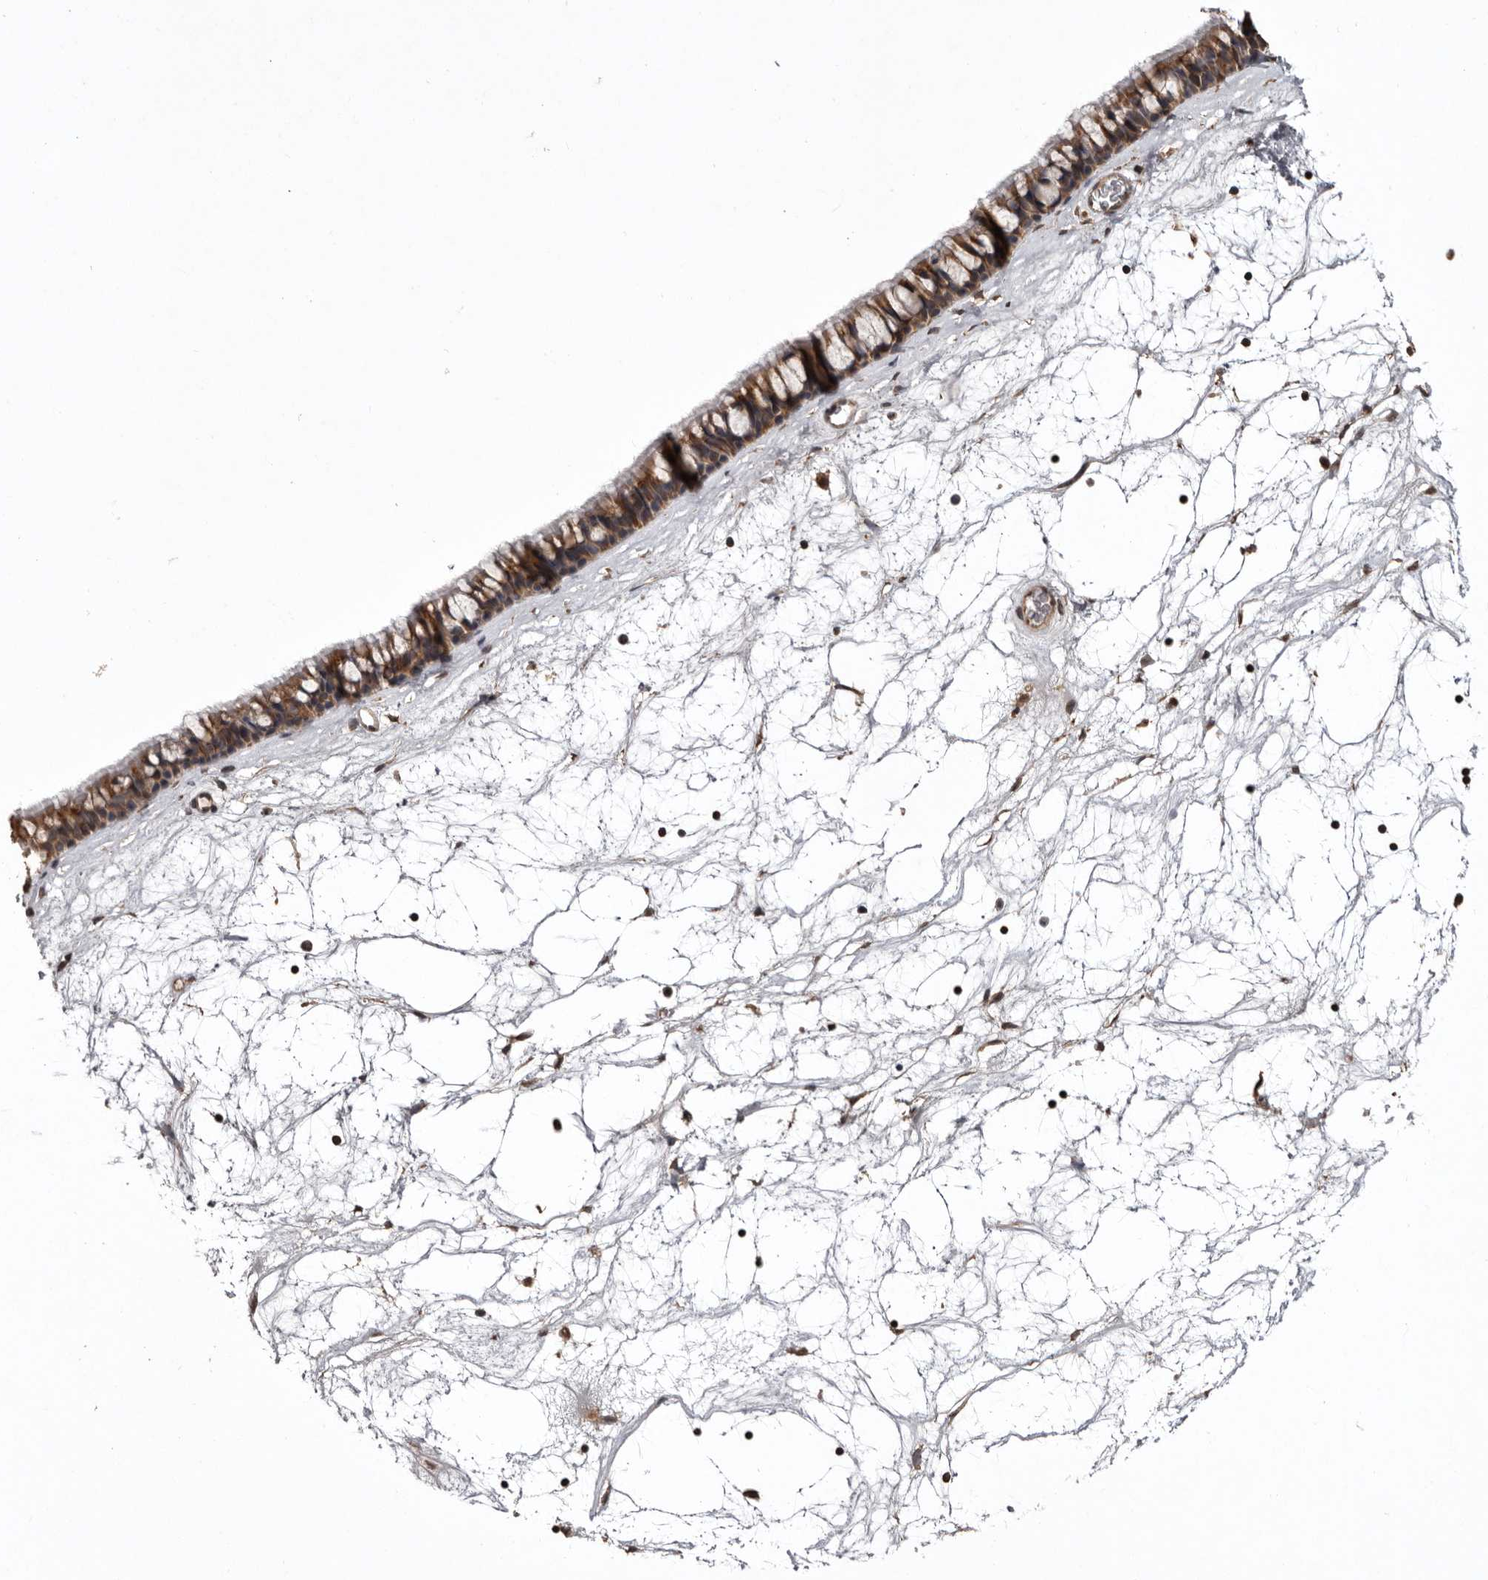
{"staining": {"intensity": "moderate", "quantity": ">75%", "location": "cytoplasmic/membranous"}, "tissue": "nasopharynx", "cell_type": "Respiratory epithelial cells", "image_type": "normal", "snomed": [{"axis": "morphology", "description": "Normal tissue, NOS"}, {"axis": "topography", "description": "Nasopharynx"}], "caption": "IHC of normal nasopharynx shows medium levels of moderate cytoplasmic/membranous staining in about >75% of respiratory epithelial cells.", "gene": "DARS1", "patient": {"sex": "male", "age": 64}}